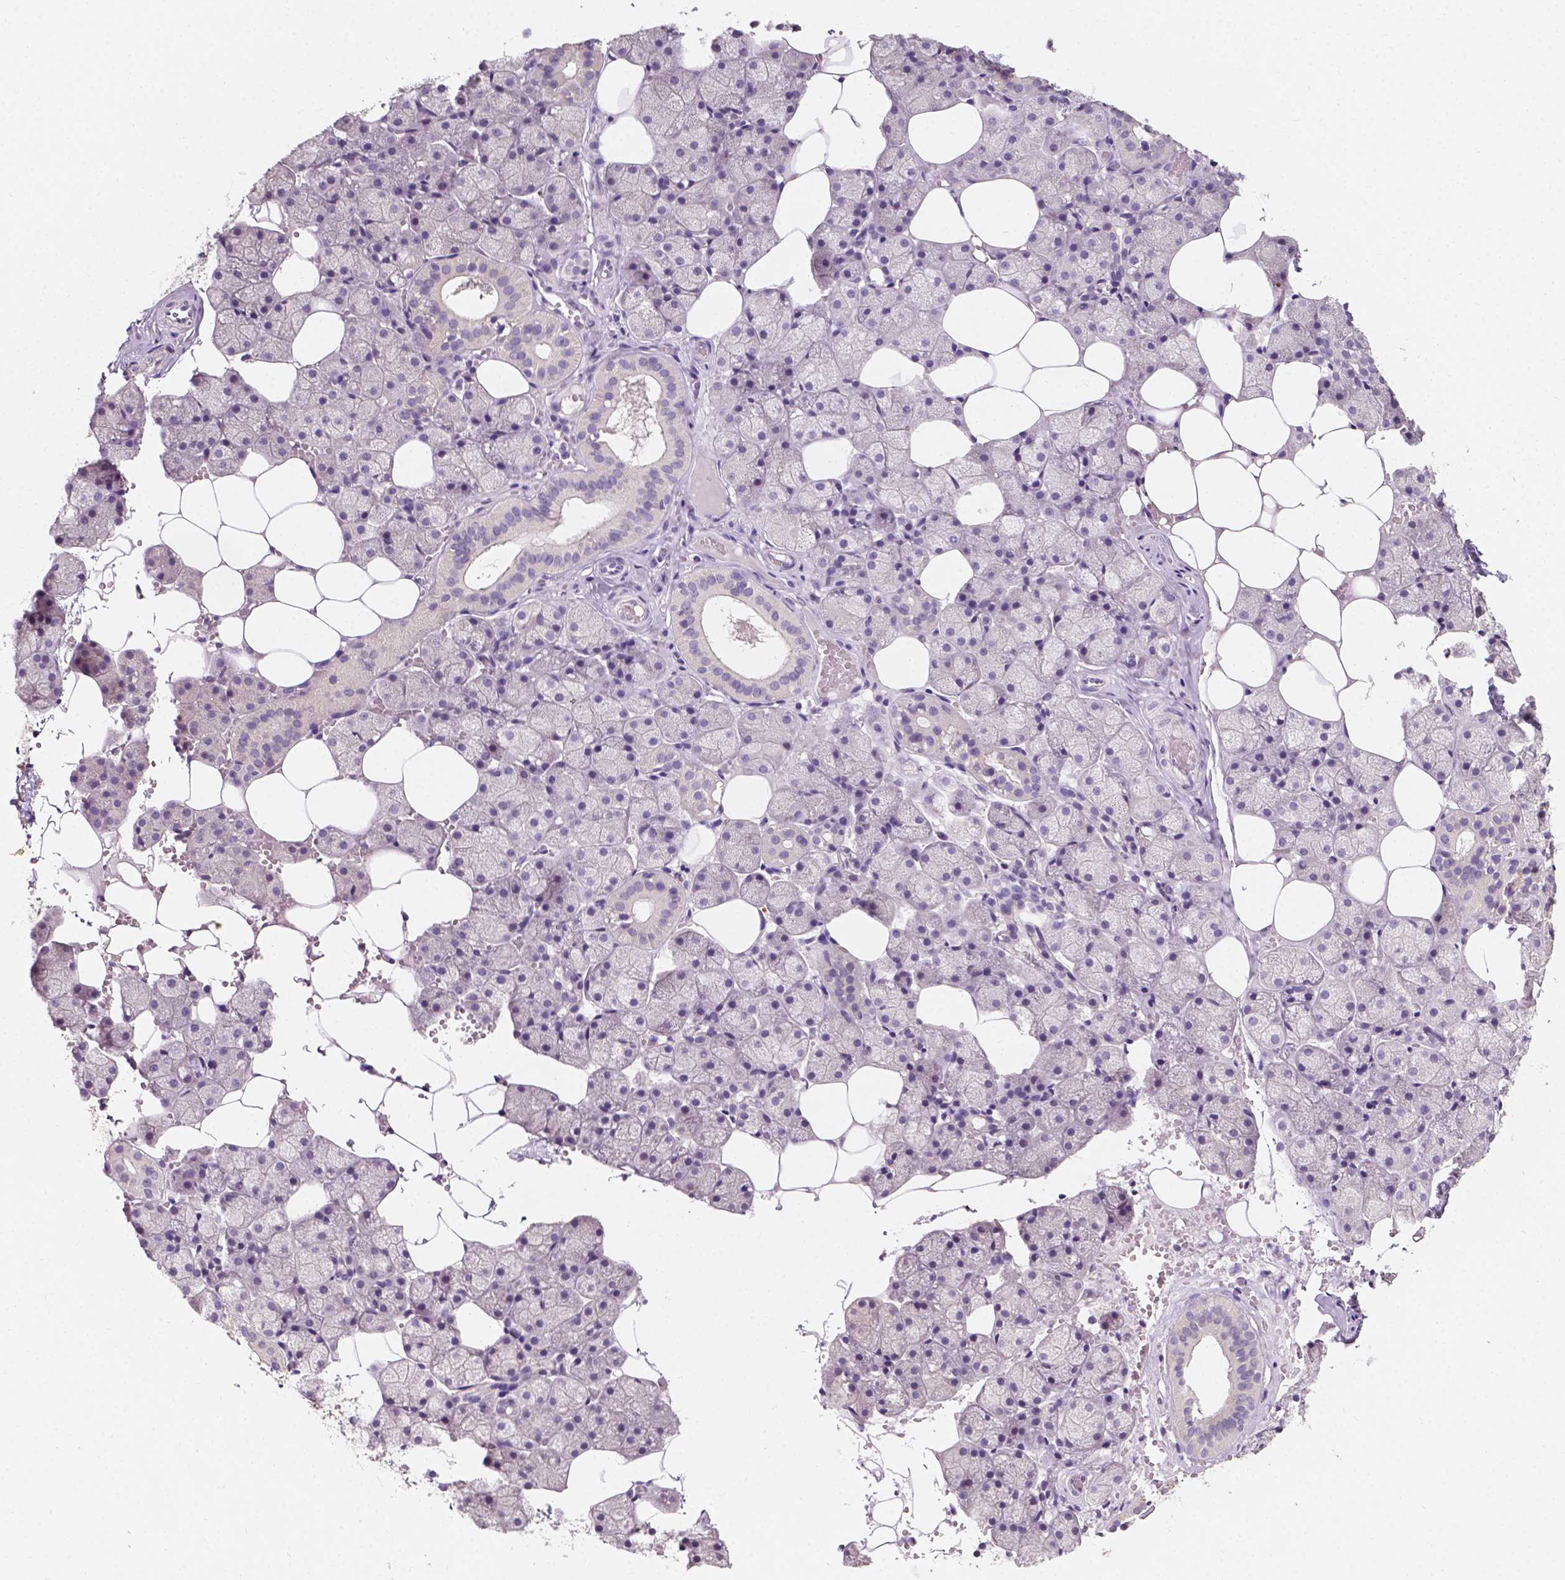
{"staining": {"intensity": "negative", "quantity": "none", "location": "none"}, "tissue": "salivary gland", "cell_type": "Glandular cells", "image_type": "normal", "snomed": [{"axis": "morphology", "description": "Normal tissue, NOS"}, {"axis": "topography", "description": "Salivary gland"}], "caption": "Immunohistochemistry micrograph of normal salivary gland: salivary gland stained with DAB (3,3'-diaminobenzidine) reveals no significant protein staining in glandular cells. Brightfield microscopy of IHC stained with DAB (brown) and hematoxylin (blue), captured at high magnification.", "gene": "TAL1", "patient": {"sex": "male", "age": 38}}